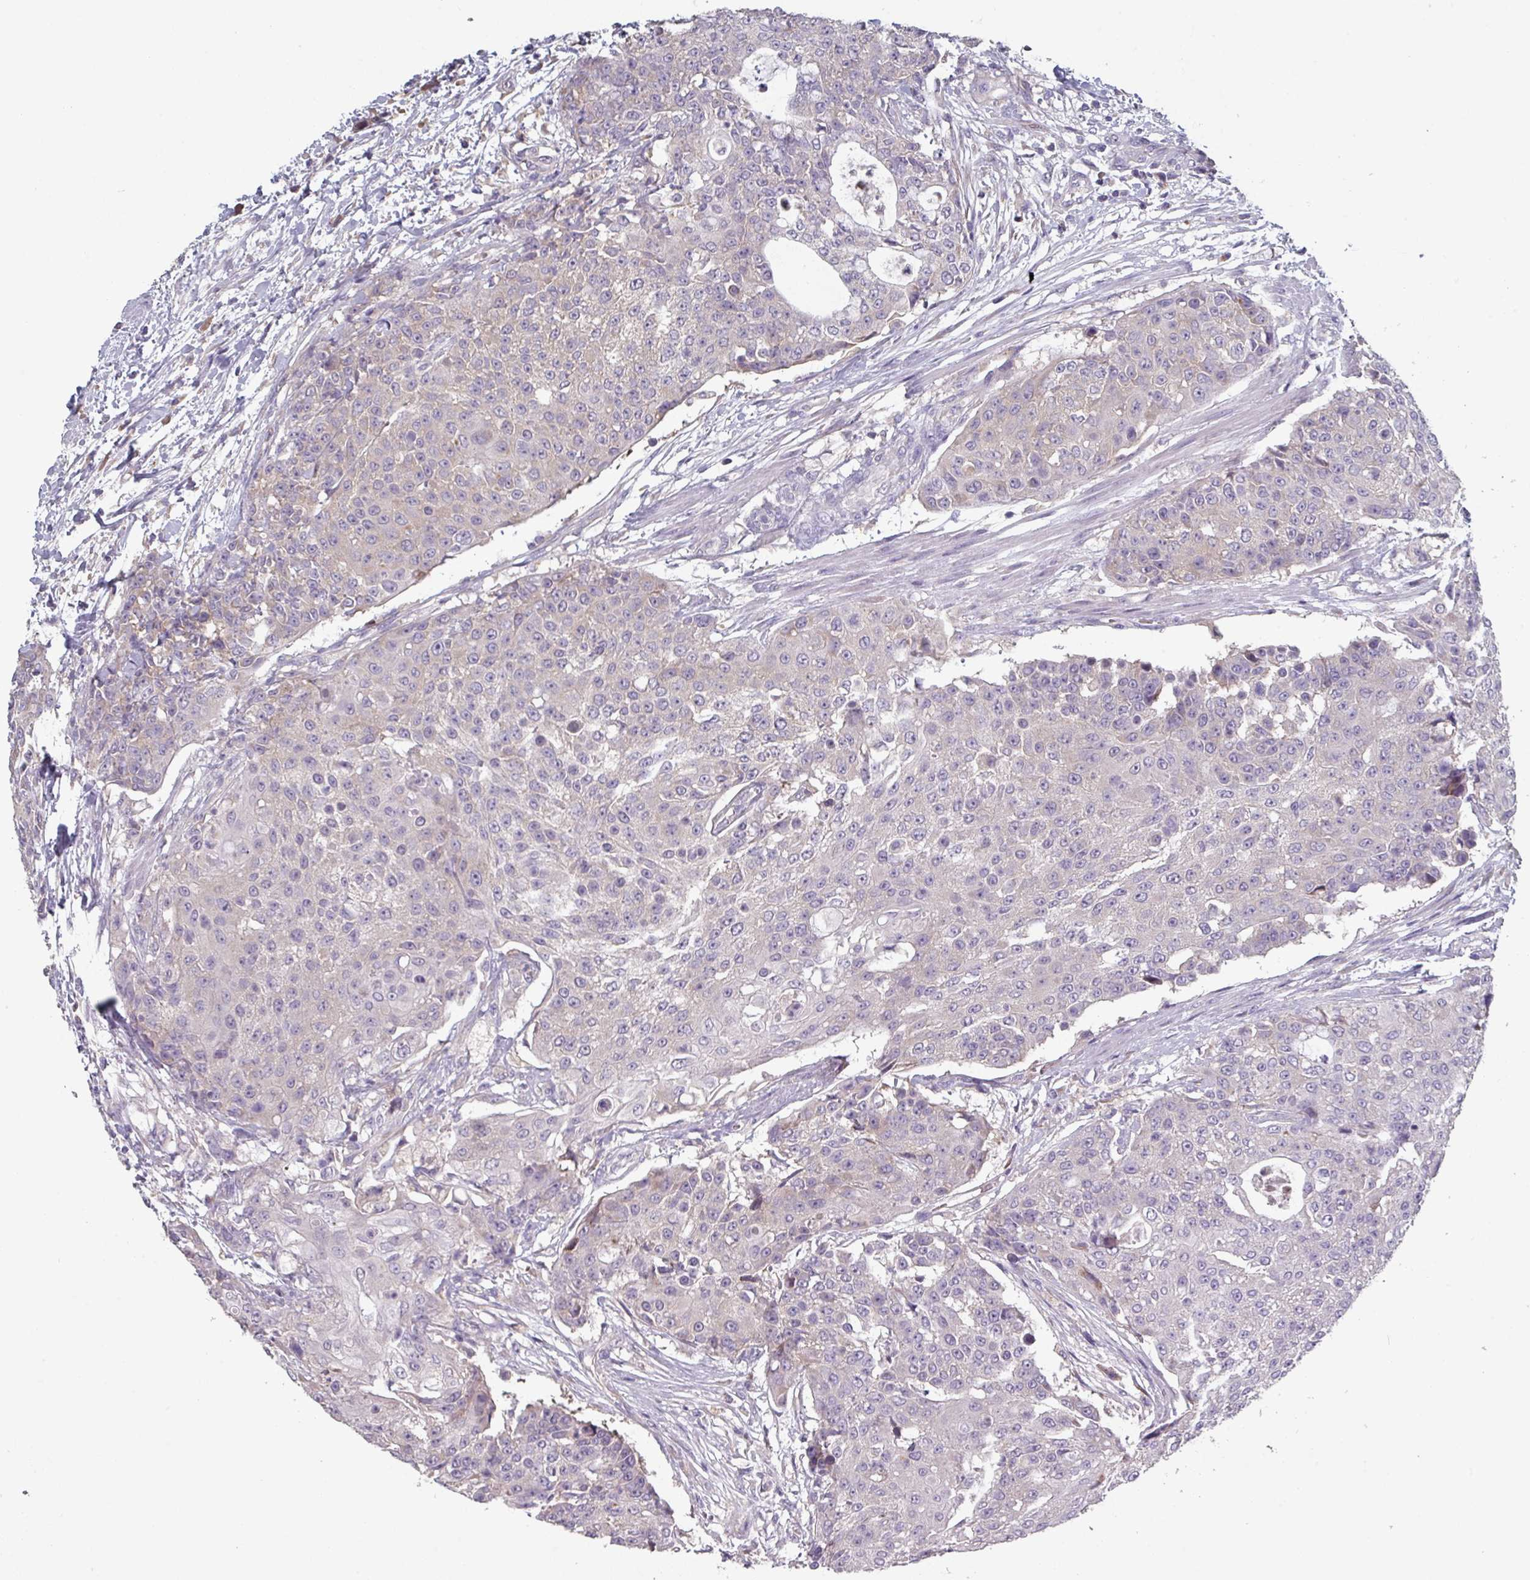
{"staining": {"intensity": "negative", "quantity": "none", "location": "none"}, "tissue": "urothelial cancer", "cell_type": "Tumor cells", "image_type": "cancer", "snomed": [{"axis": "morphology", "description": "Urothelial carcinoma, High grade"}, {"axis": "topography", "description": "Urinary bladder"}], "caption": "This is an IHC photomicrograph of human urothelial cancer. There is no staining in tumor cells.", "gene": "PRAMEF8", "patient": {"sex": "female", "age": 63}}